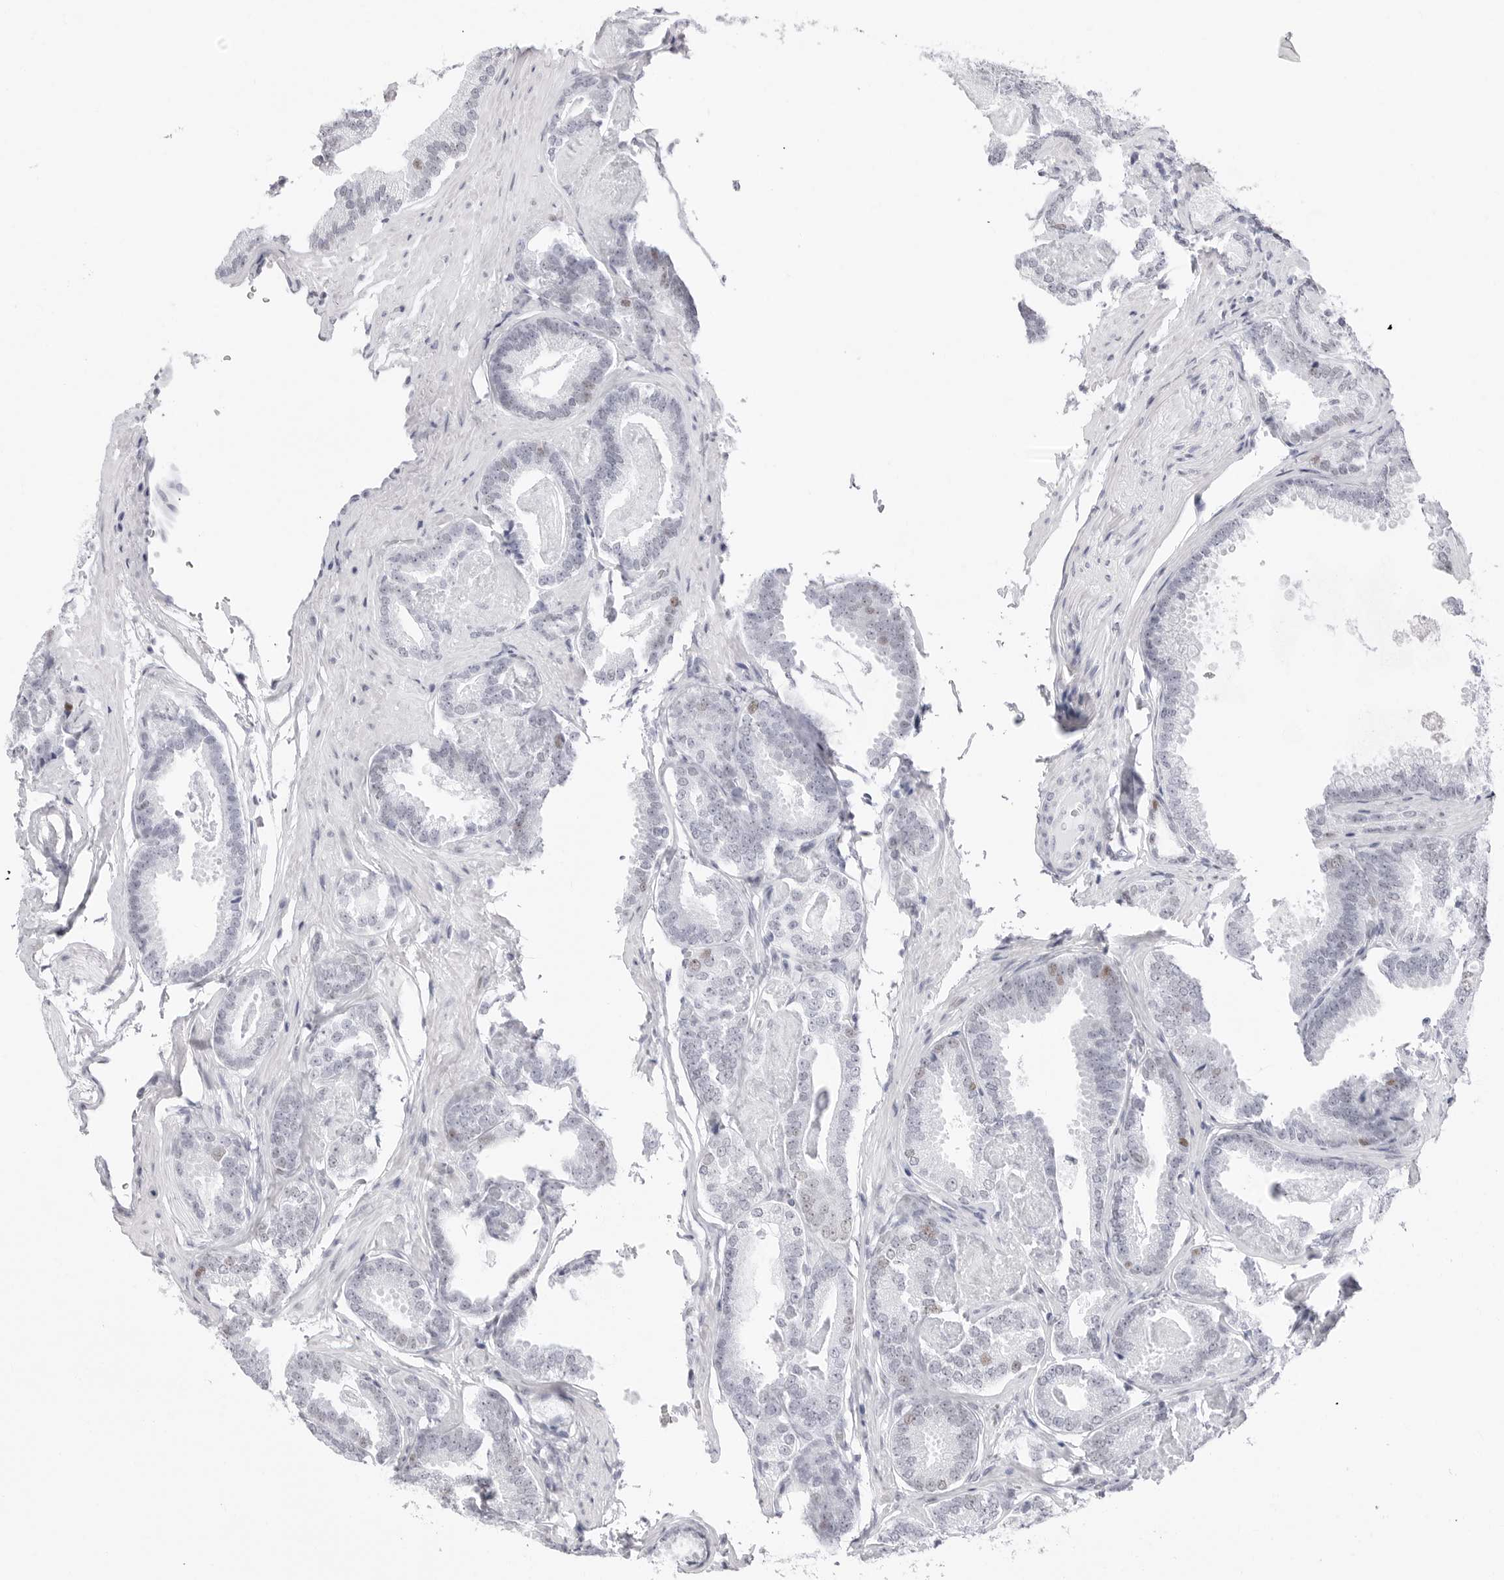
{"staining": {"intensity": "moderate", "quantity": "<25%", "location": "nuclear"}, "tissue": "prostate cancer", "cell_type": "Tumor cells", "image_type": "cancer", "snomed": [{"axis": "morphology", "description": "Adenocarcinoma, Low grade"}, {"axis": "topography", "description": "Prostate"}], "caption": "Immunohistochemistry (IHC) of human adenocarcinoma (low-grade) (prostate) demonstrates low levels of moderate nuclear positivity in approximately <25% of tumor cells.", "gene": "NASP", "patient": {"sex": "male", "age": 71}}